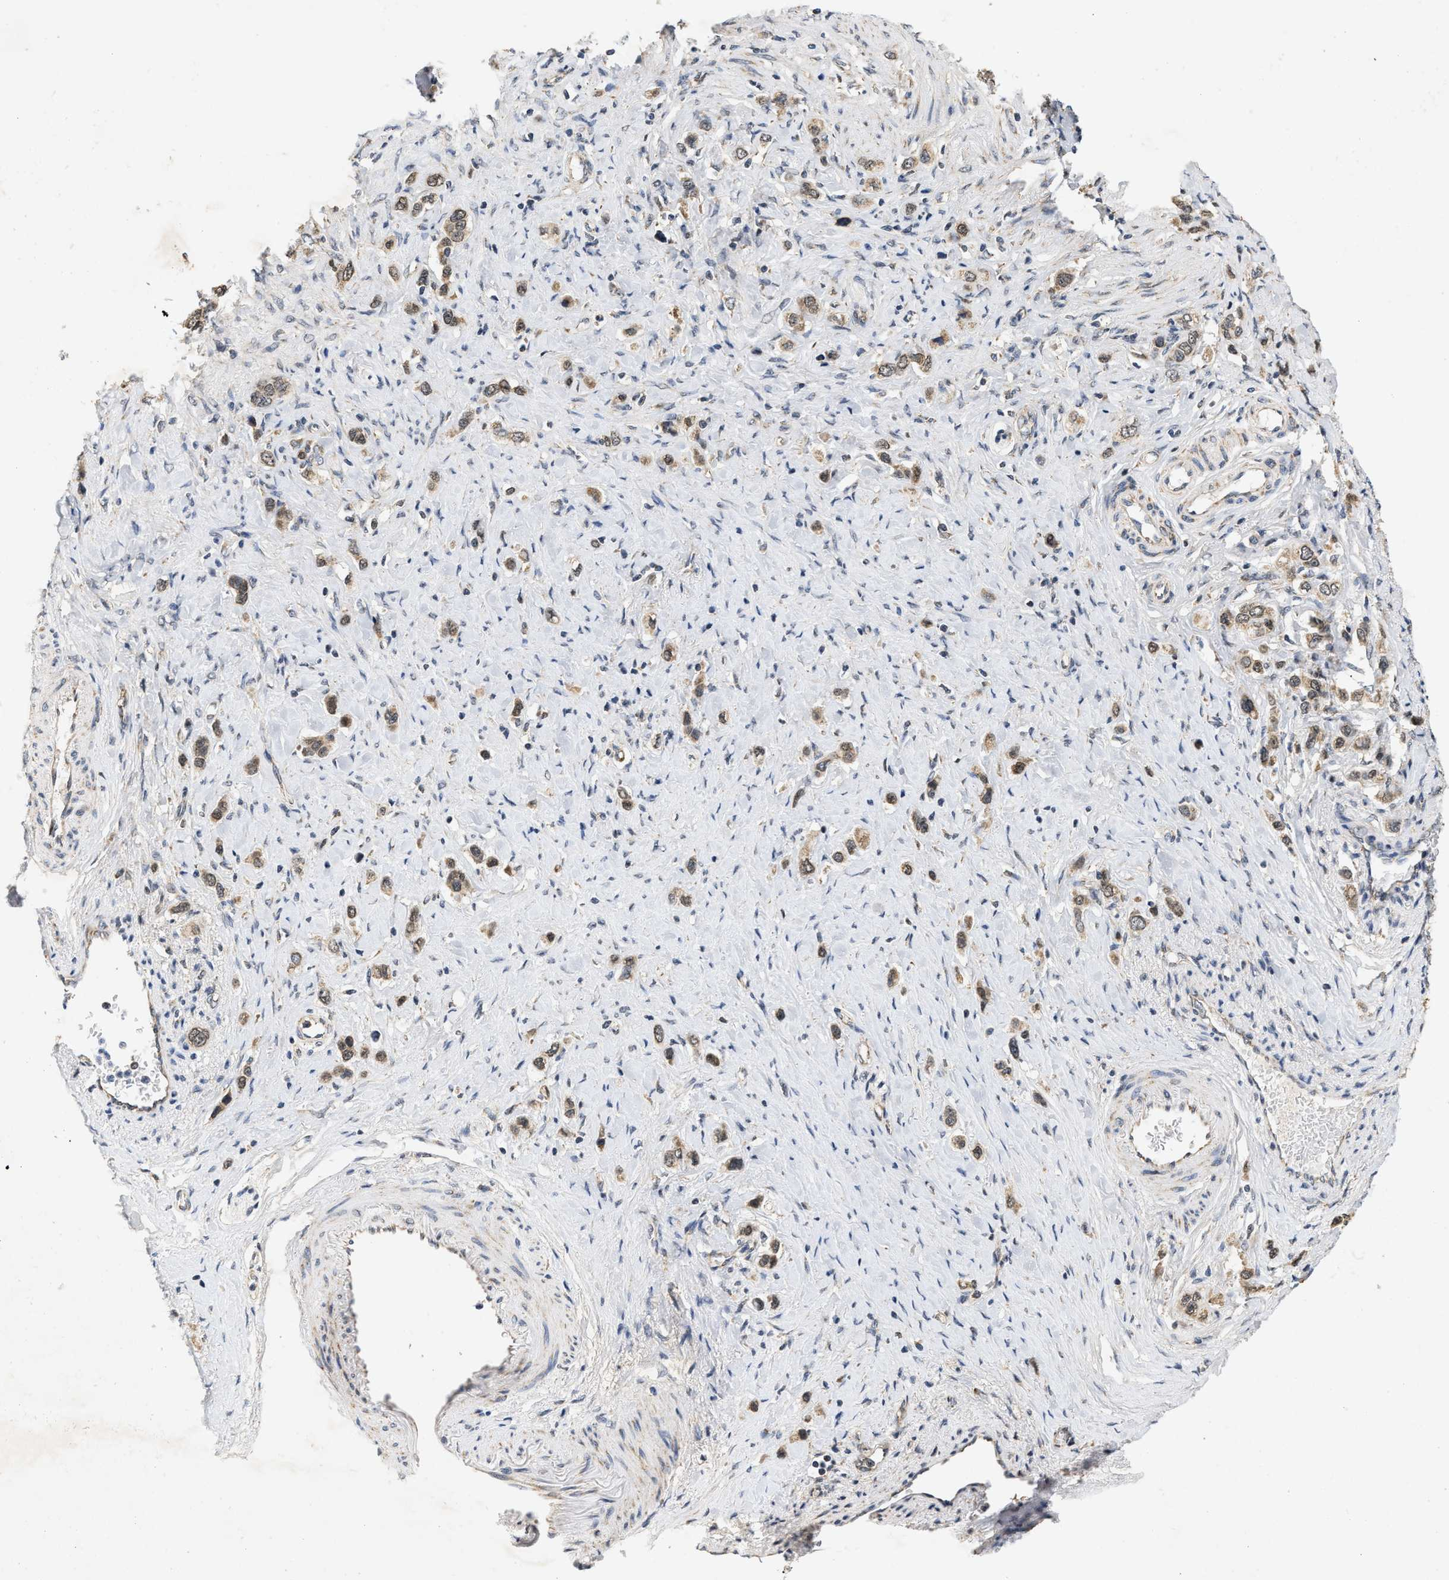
{"staining": {"intensity": "moderate", "quantity": ">75%", "location": "cytoplasmic/membranous"}, "tissue": "stomach cancer", "cell_type": "Tumor cells", "image_type": "cancer", "snomed": [{"axis": "morphology", "description": "Adenocarcinoma, NOS"}, {"axis": "topography", "description": "Stomach"}], "caption": "IHC micrograph of neoplastic tissue: human stomach cancer stained using immunohistochemistry reveals medium levels of moderate protein expression localized specifically in the cytoplasmic/membranous of tumor cells, appearing as a cytoplasmic/membranous brown color.", "gene": "GIGYF1", "patient": {"sex": "female", "age": 65}}